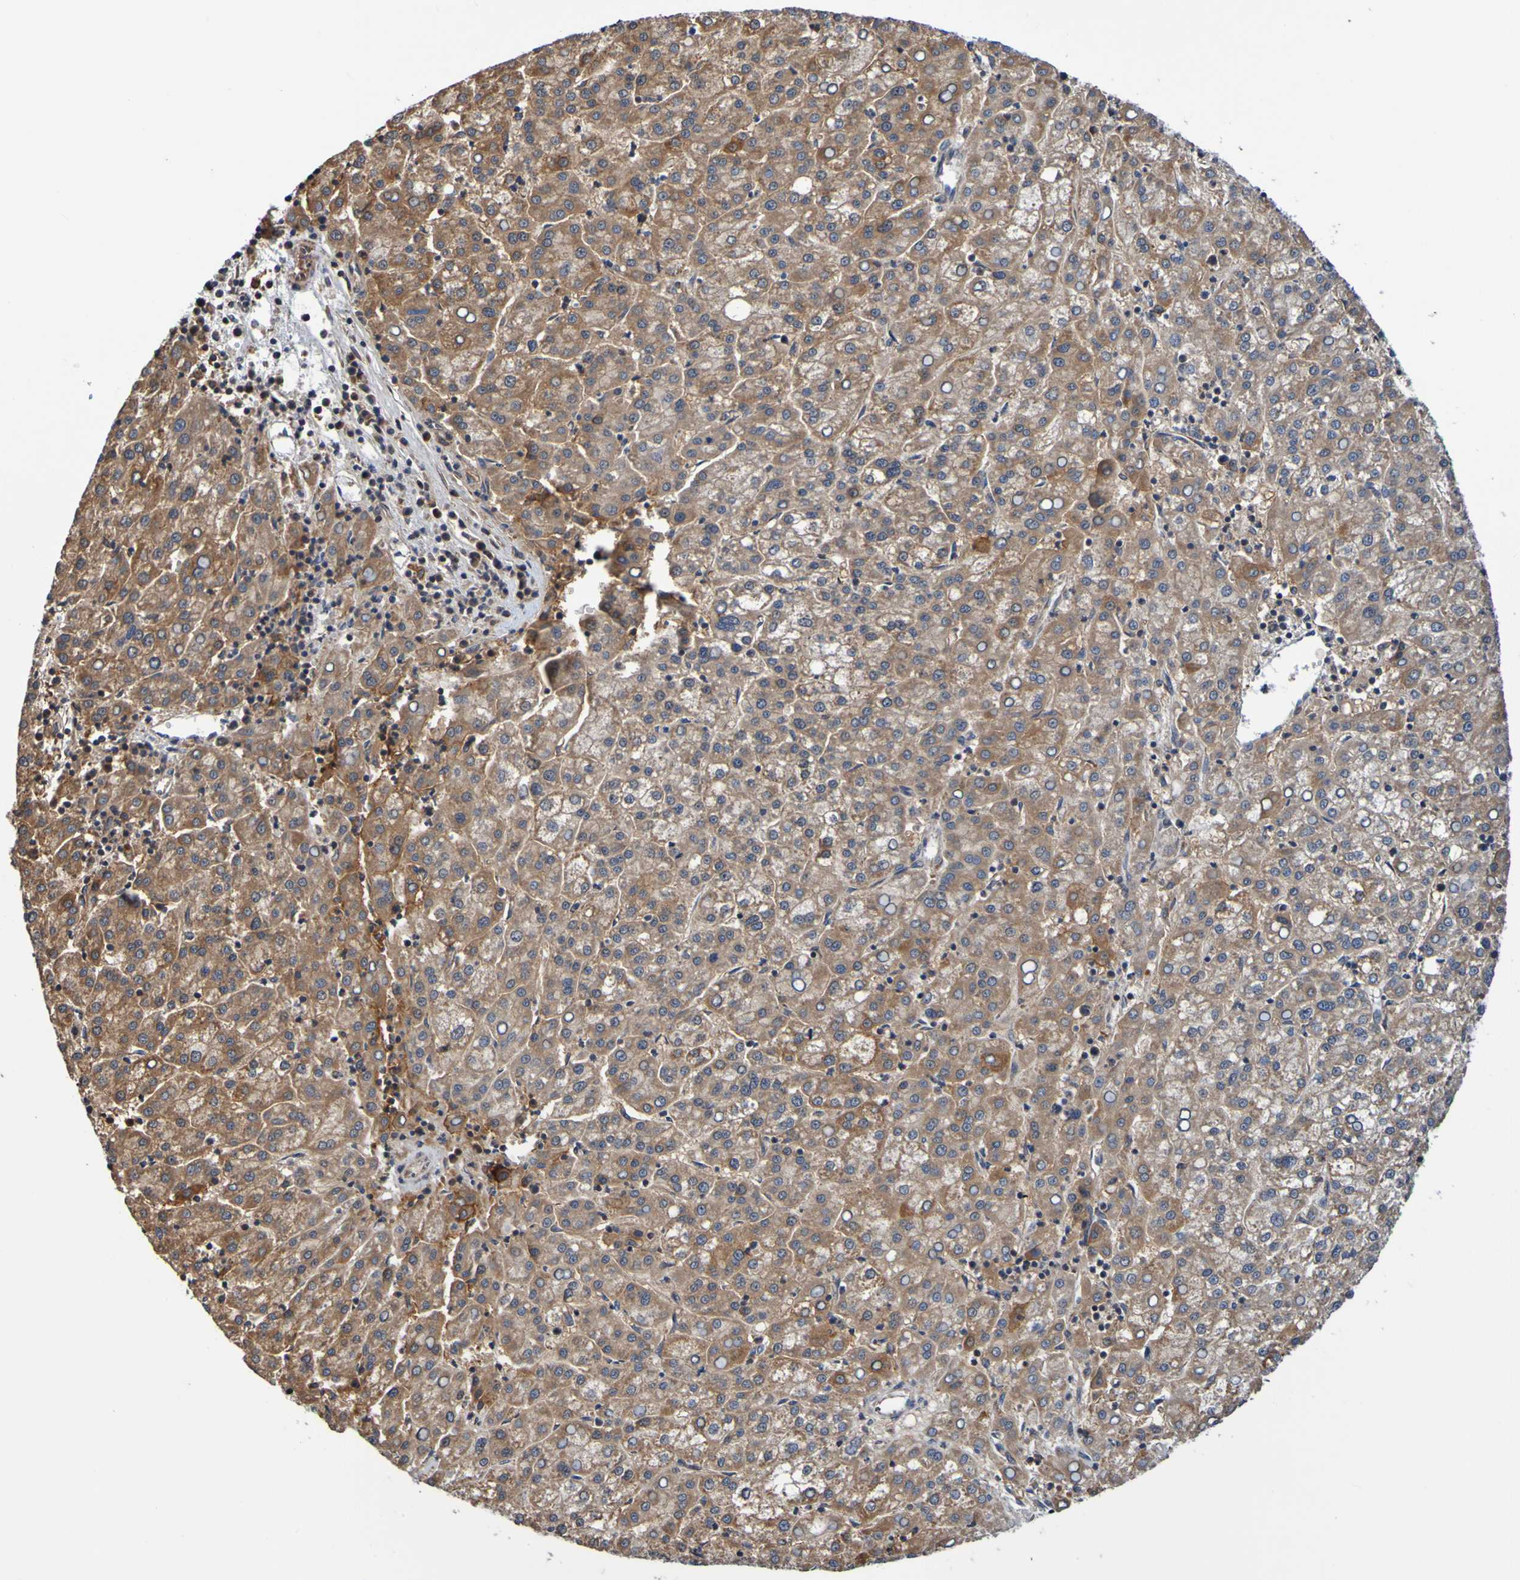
{"staining": {"intensity": "moderate", "quantity": ">75%", "location": "cytoplasmic/membranous"}, "tissue": "liver cancer", "cell_type": "Tumor cells", "image_type": "cancer", "snomed": [{"axis": "morphology", "description": "Carcinoma, Hepatocellular, NOS"}, {"axis": "topography", "description": "Liver"}], "caption": "Moderate cytoplasmic/membranous positivity for a protein is appreciated in about >75% of tumor cells of liver cancer using IHC.", "gene": "AXIN1", "patient": {"sex": "female", "age": 58}}